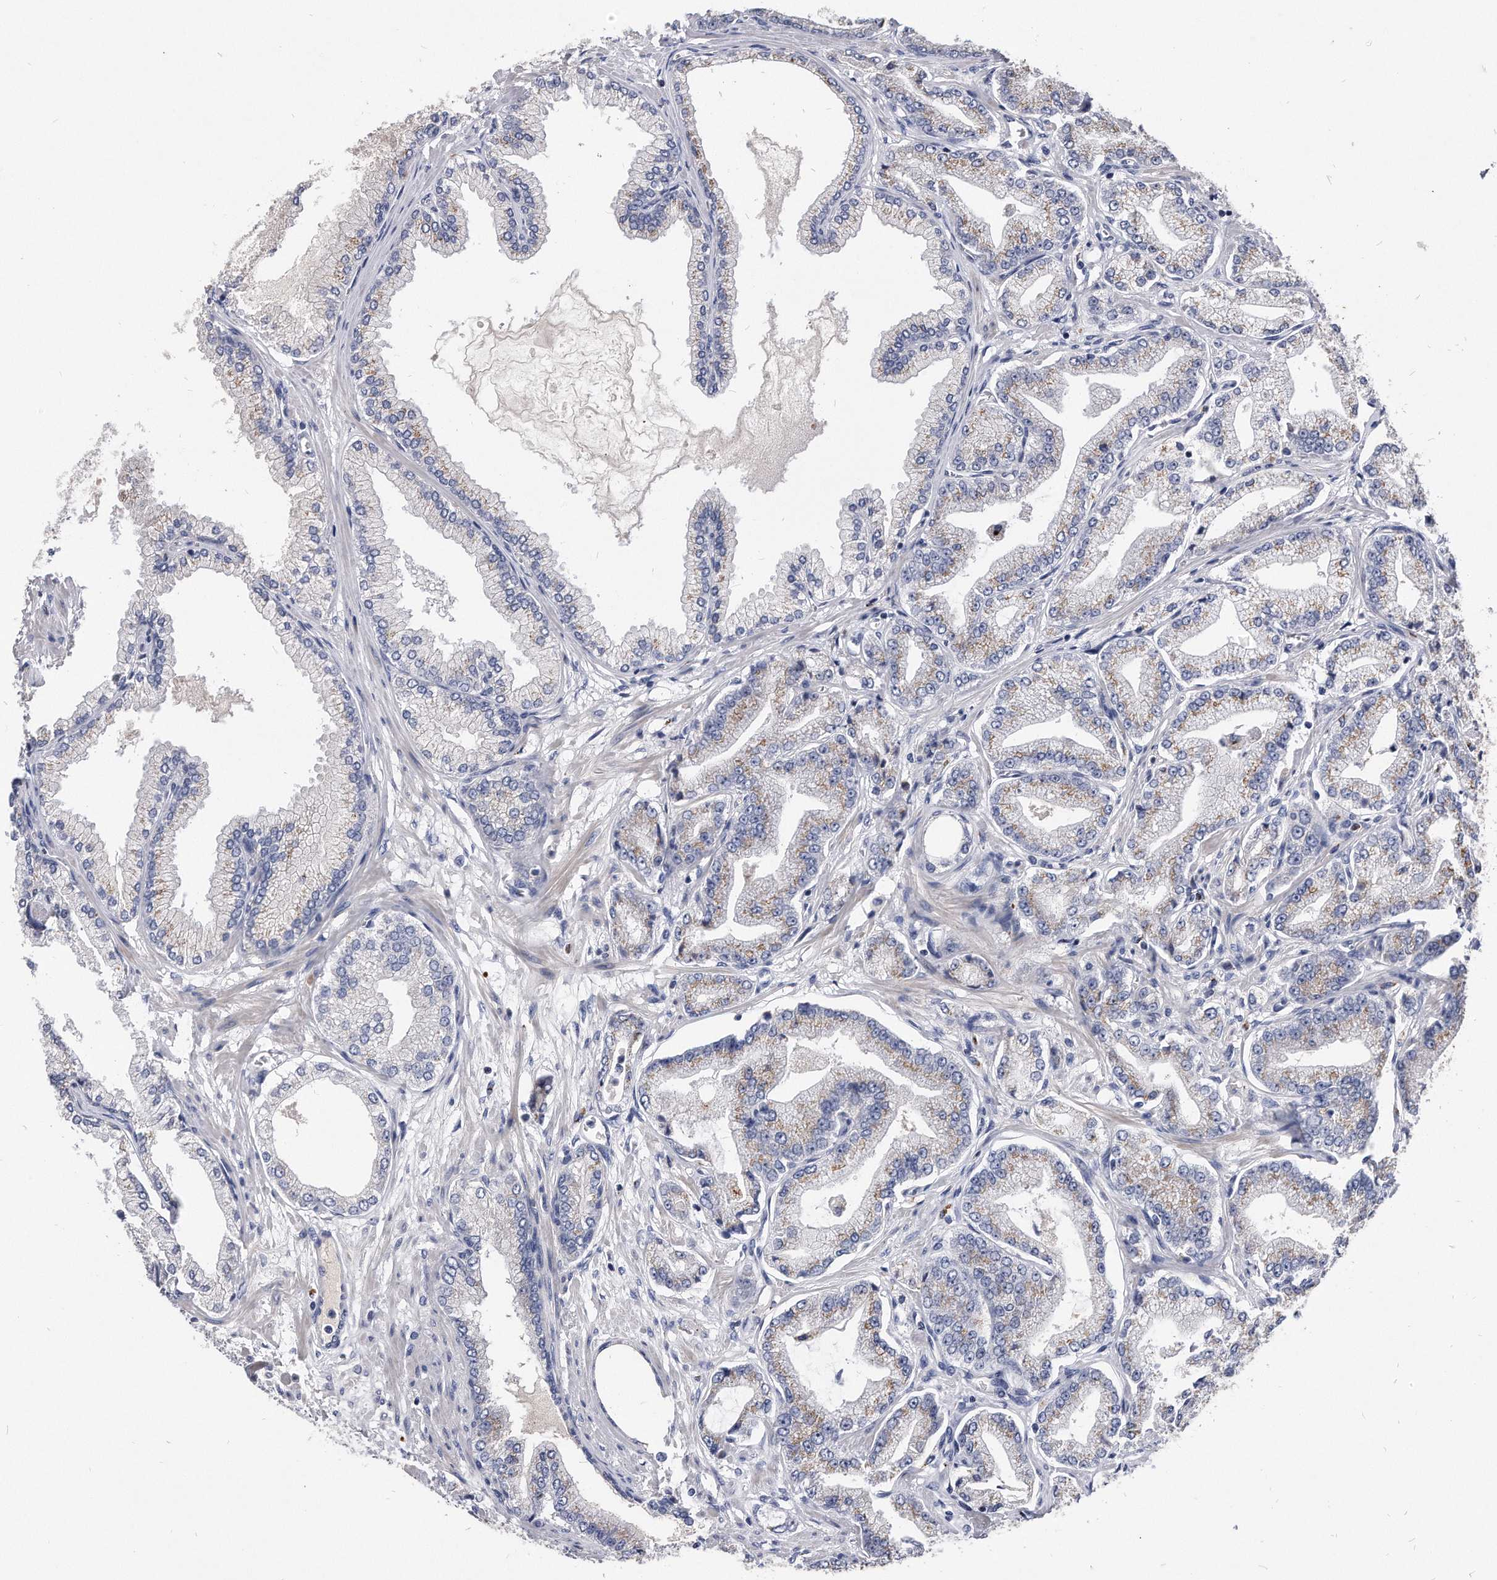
{"staining": {"intensity": "weak", "quantity": "25%-75%", "location": "cytoplasmic/membranous"}, "tissue": "prostate cancer", "cell_type": "Tumor cells", "image_type": "cancer", "snomed": [{"axis": "morphology", "description": "Adenocarcinoma, Low grade"}, {"axis": "topography", "description": "Prostate"}], "caption": "Prostate cancer stained with DAB (3,3'-diaminobenzidine) immunohistochemistry (IHC) exhibits low levels of weak cytoplasmic/membranous expression in approximately 25%-75% of tumor cells.", "gene": "MGAT4A", "patient": {"sex": "male", "age": 63}}